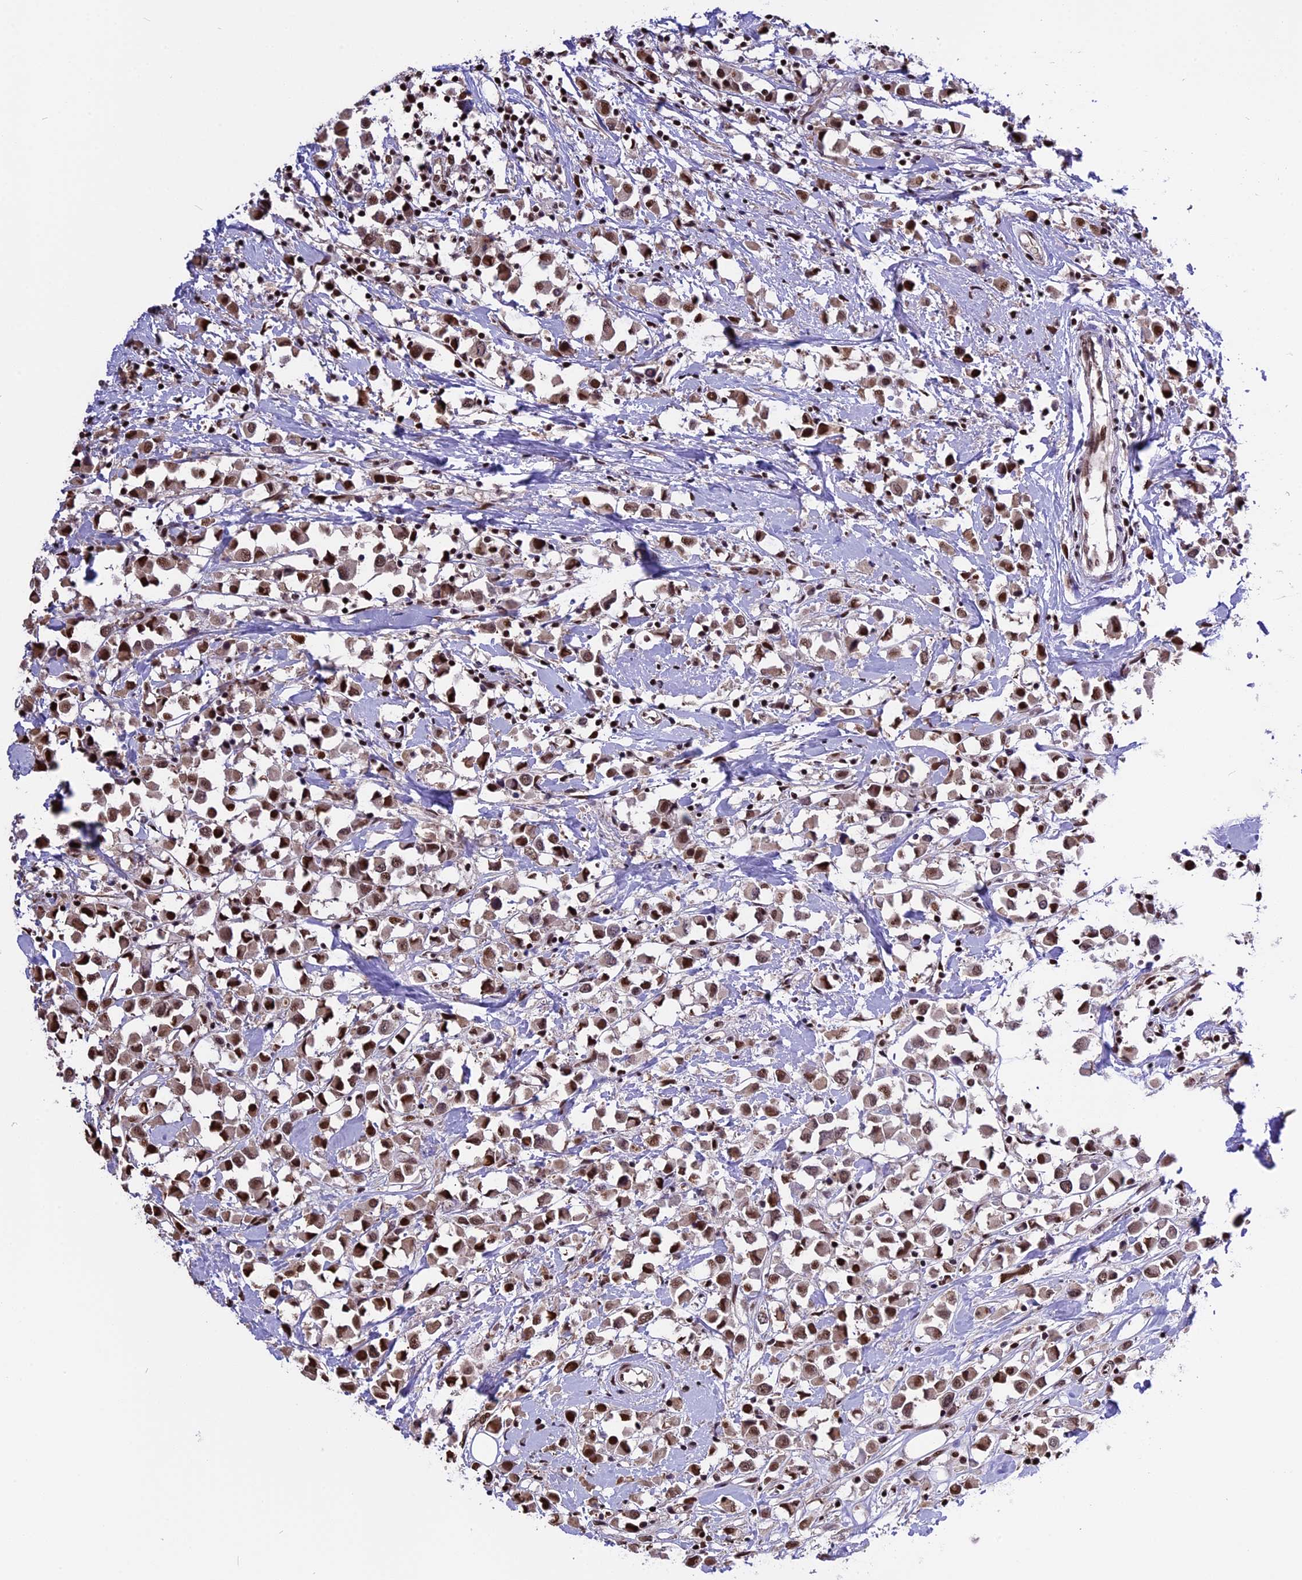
{"staining": {"intensity": "moderate", "quantity": ">75%", "location": "nuclear"}, "tissue": "breast cancer", "cell_type": "Tumor cells", "image_type": "cancer", "snomed": [{"axis": "morphology", "description": "Duct carcinoma"}, {"axis": "topography", "description": "Breast"}], "caption": "Immunohistochemistry image of neoplastic tissue: breast infiltrating ductal carcinoma stained using immunohistochemistry exhibits medium levels of moderate protein expression localized specifically in the nuclear of tumor cells, appearing as a nuclear brown color.", "gene": "POLR3E", "patient": {"sex": "female", "age": 61}}